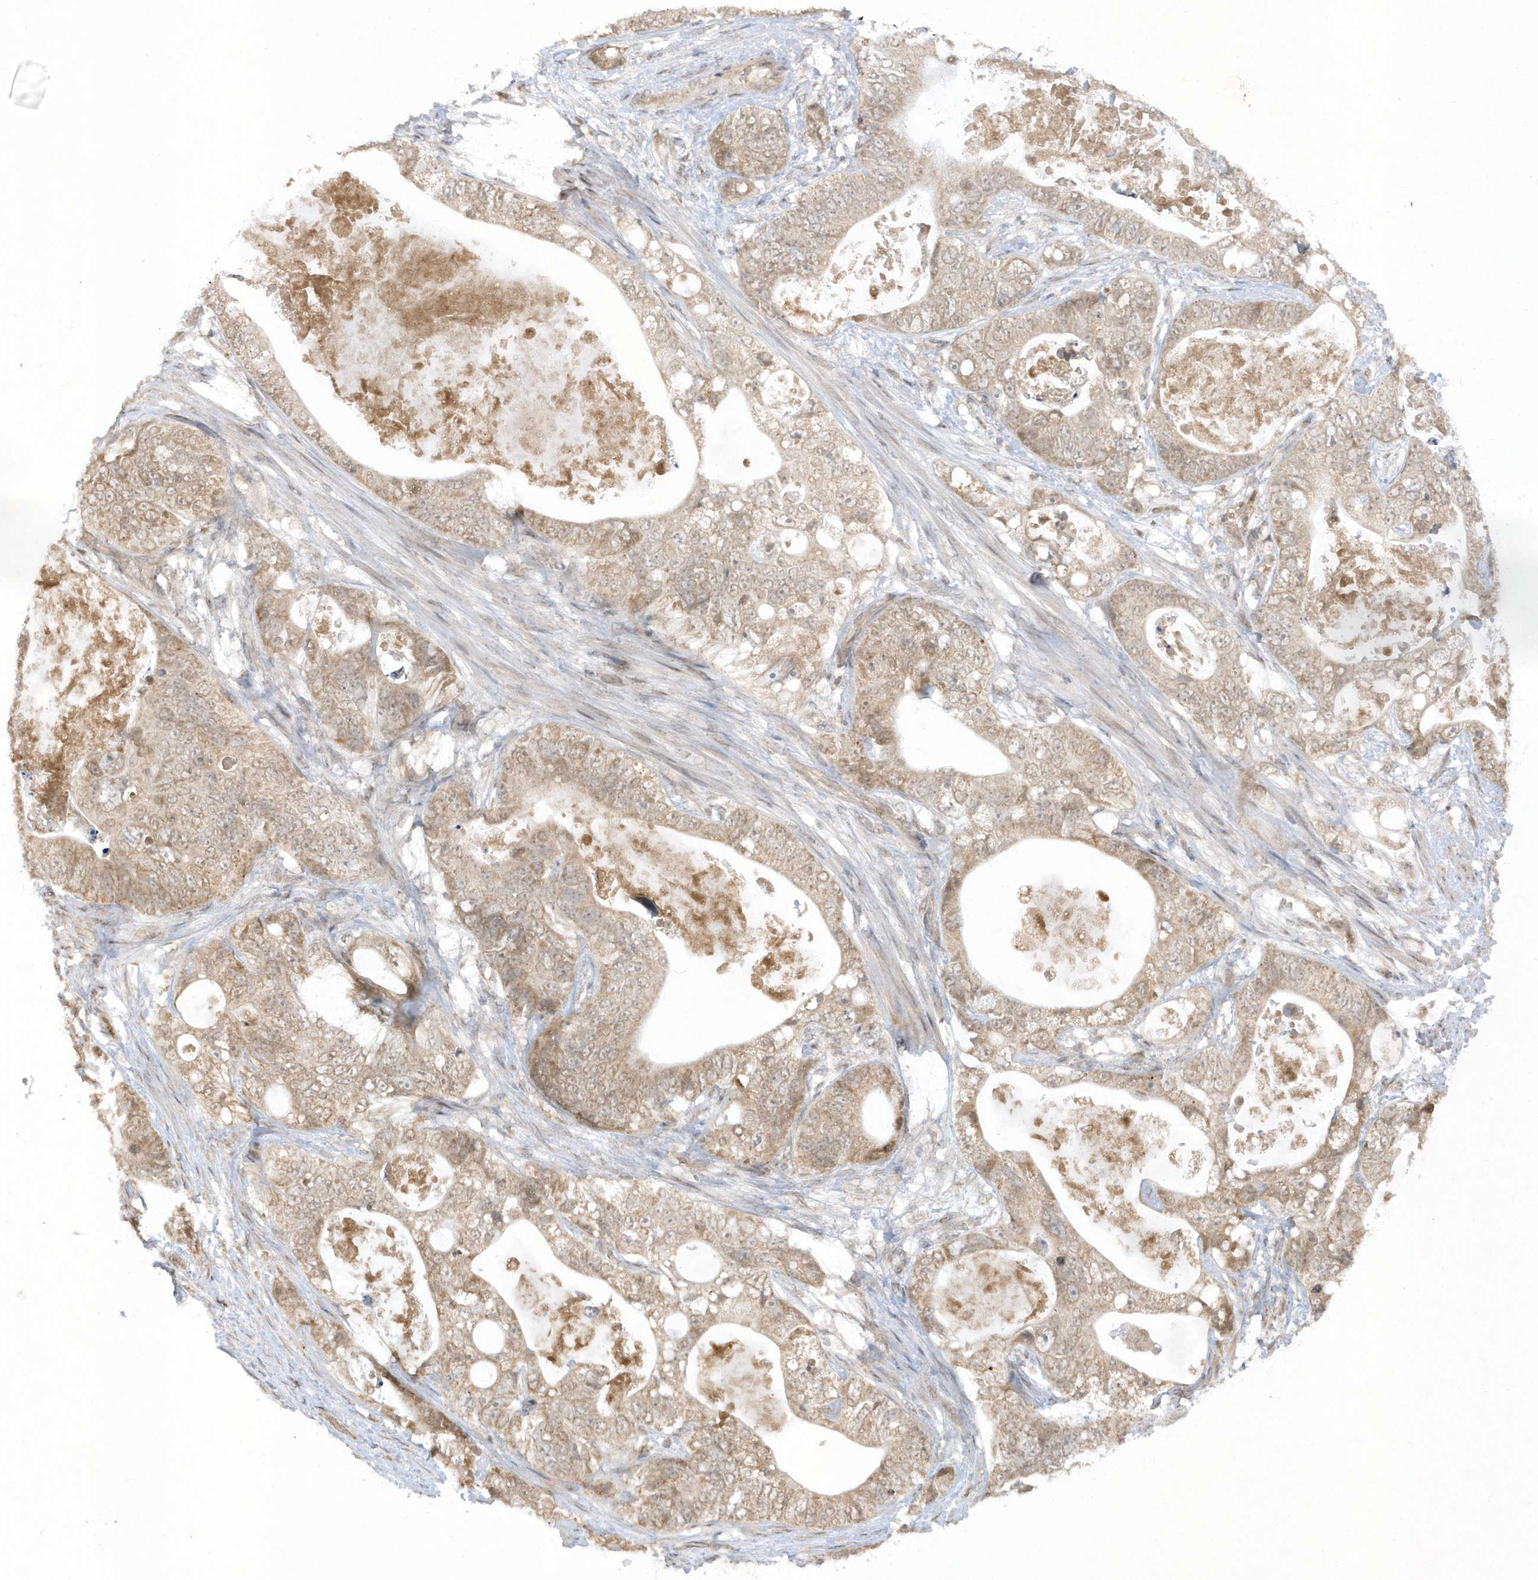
{"staining": {"intensity": "weak", "quantity": ">75%", "location": "nuclear"}, "tissue": "stomach cancer", "cell_type": "Tumor cells", "image_type": "cancer", "snomed": [{"axis": "morphology", "description": "Normal tissue, NOS"}, {"axis": "morphology", "description": "Adenocarcinoma, NOS"}, {"axis": "topography", "description": "Stomach"}], "caption": "There is low levels of weak nuclear expression in tumor cells of stomach cancer, as demonstrated by immunohistochemical staining (brown color).", "gene": "ZNF213", "patient": {"sex": "female", "age": 89}}